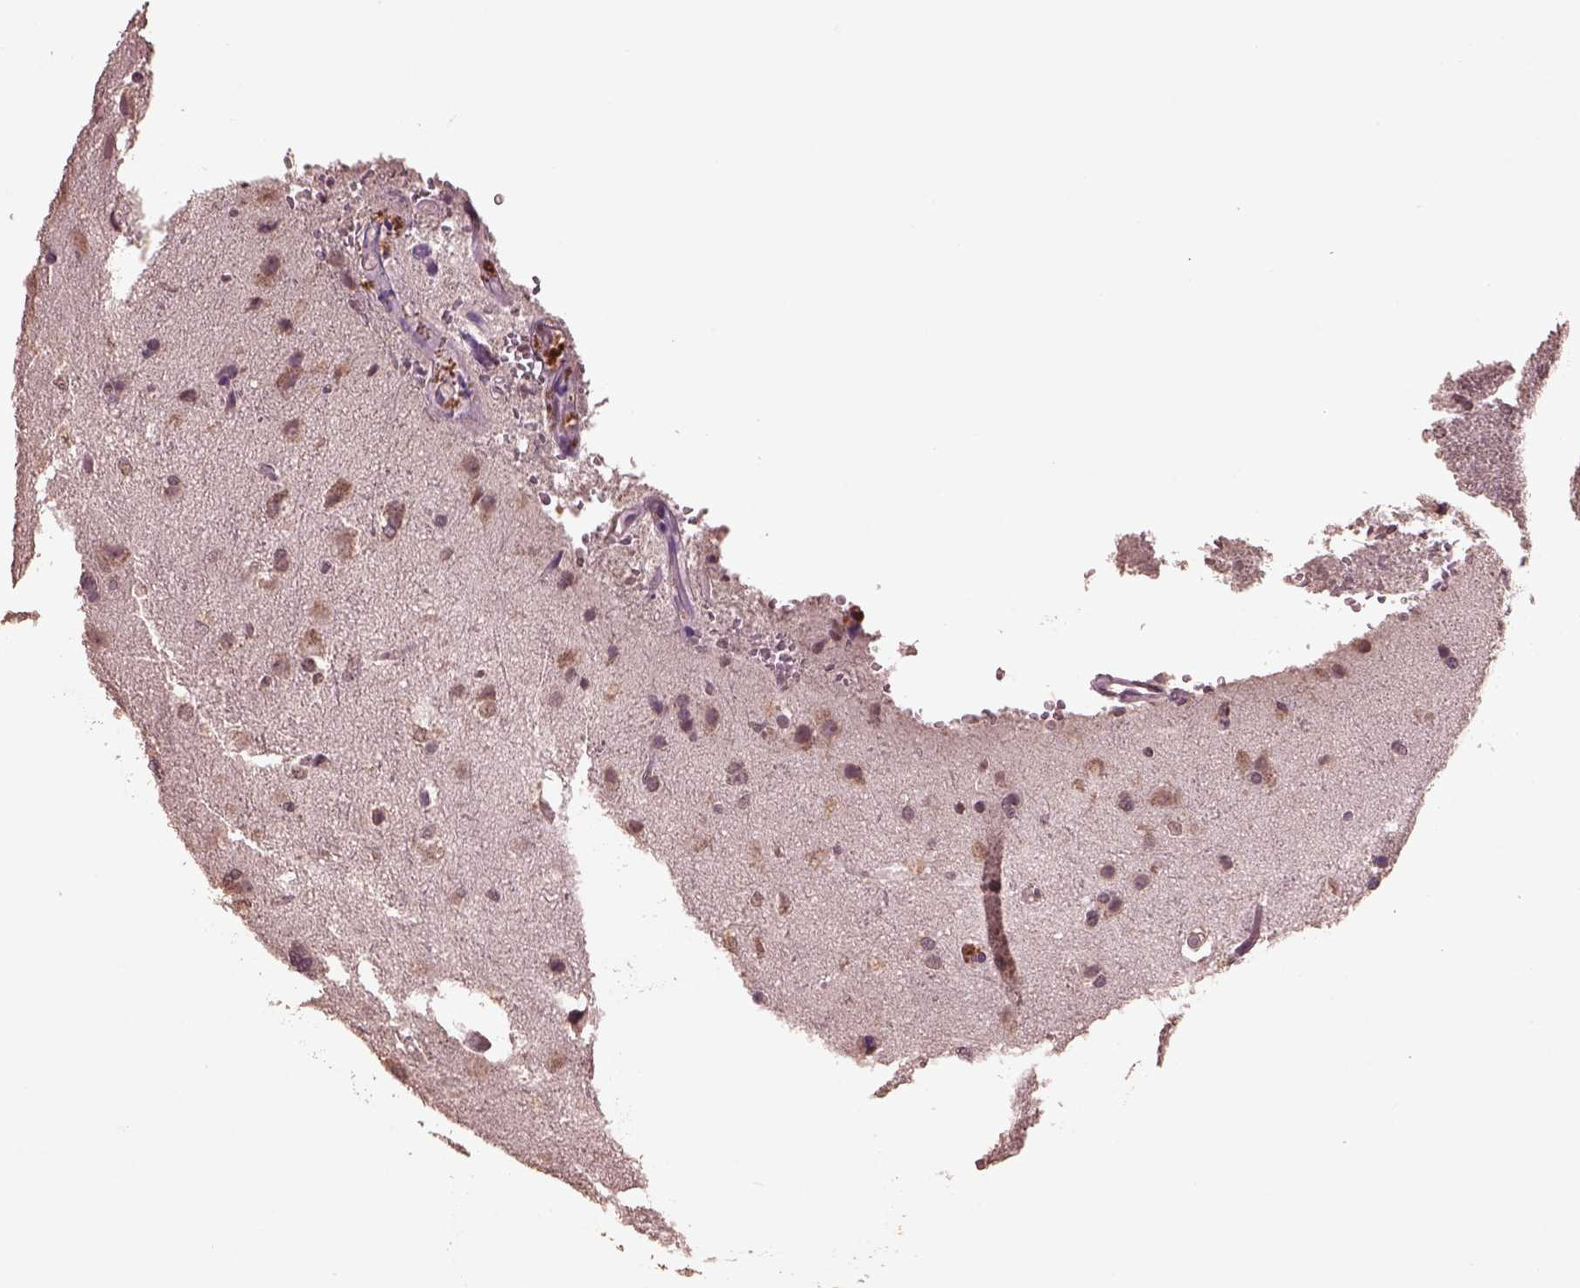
{"staining": {"intensity": "negative", "quantity": "none", "location": "none"}, "tissue": "glioma", "cell_type": "Tumor cells", "image_type": "cancer", "snomed": [{"axis": "morphology", "description": "Glioma, malignant, High grade"}, {"axis": "topography", "description": "Brain"}], "caption": "The image reveals no significant expression in tumor cells of malignant high-grade glioma. (DAB IHC visualized using brightfield microscopy, high magnification).", "gene": "CPT1C", "patient": {"sex": "male", "age": 68}}